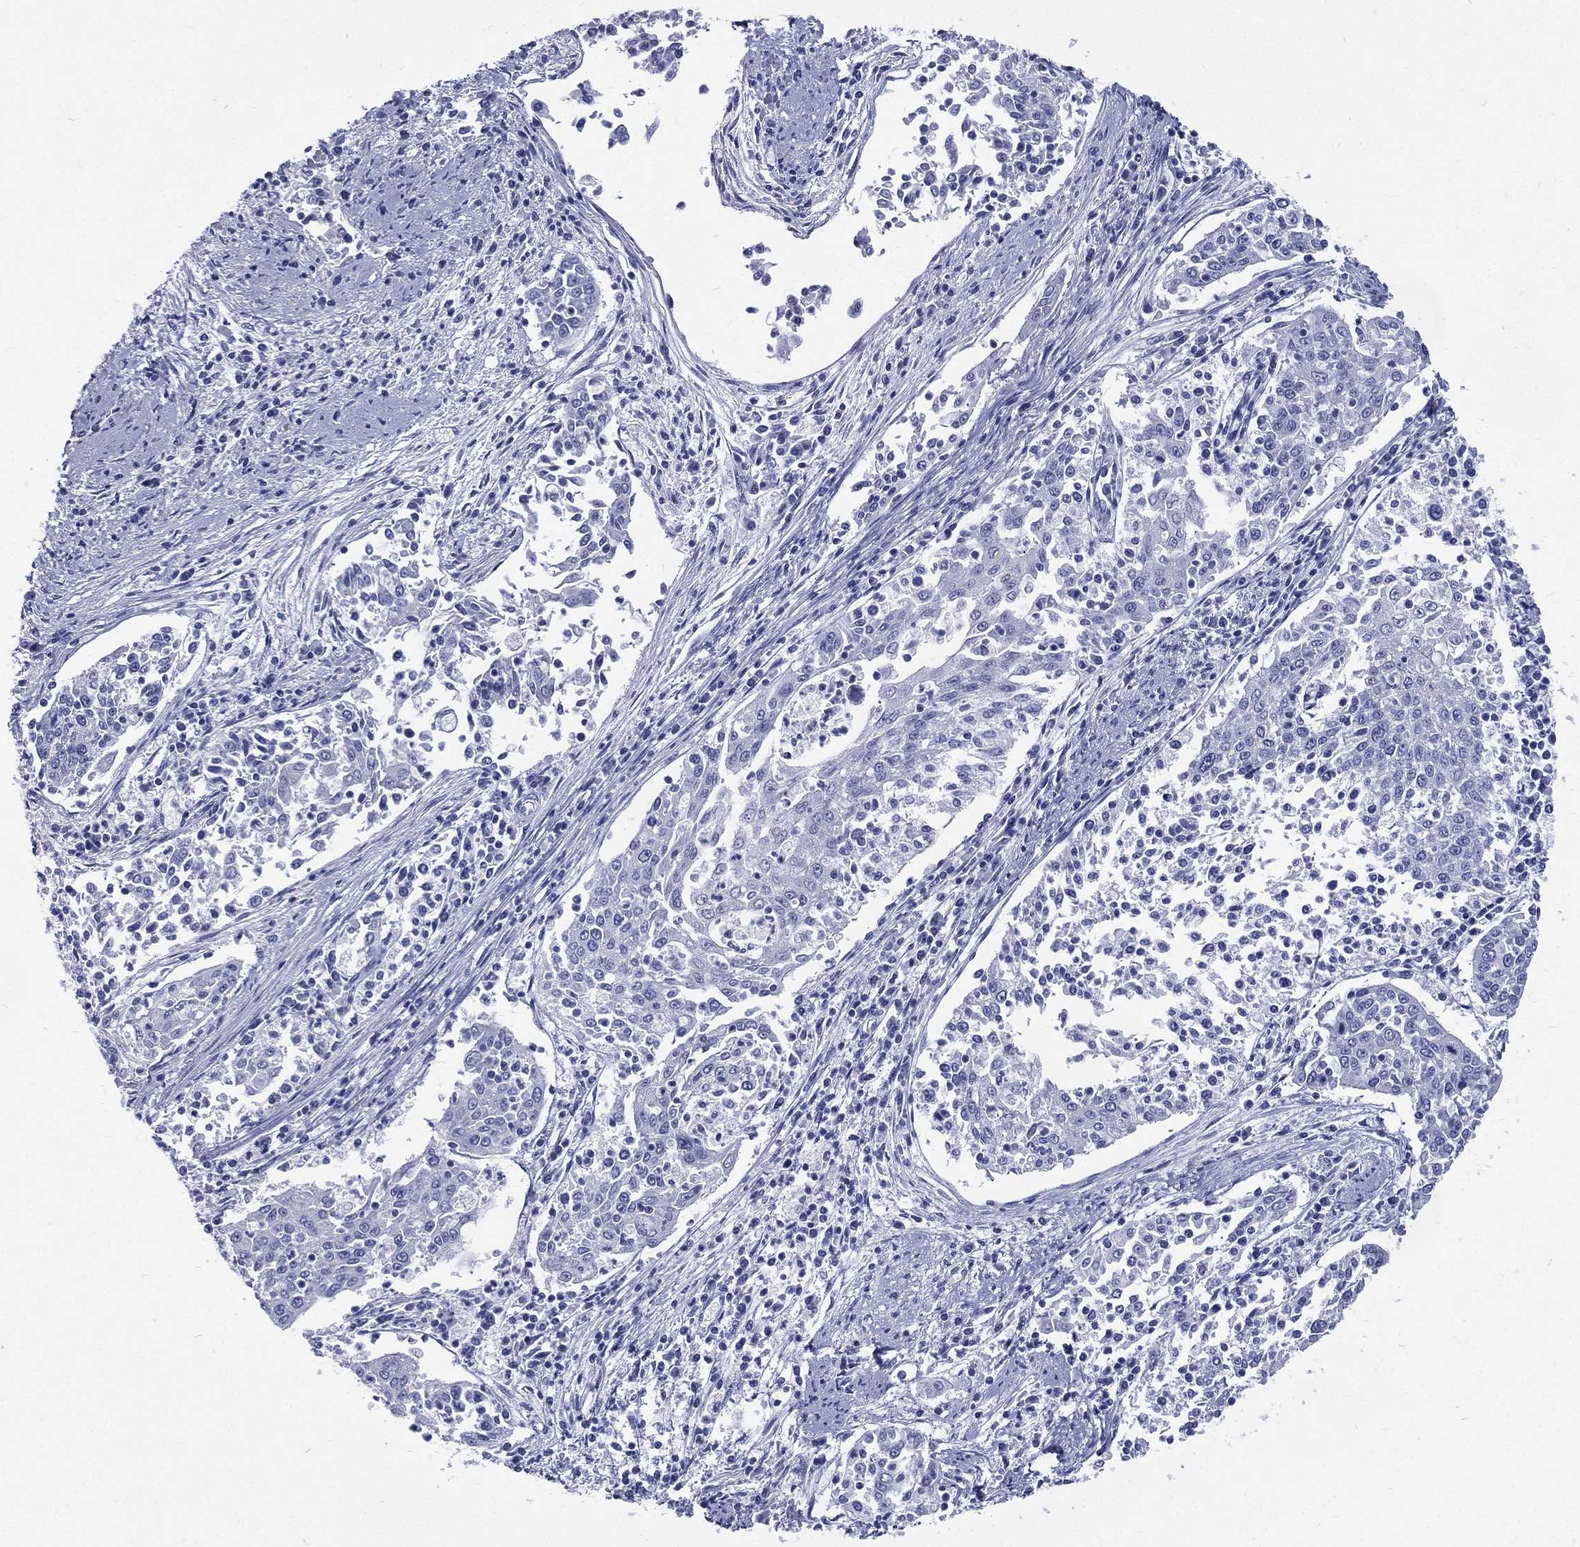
{"staining": {"intensity": "negative", "quantity": "none", "location": "none"}, "tissue": "cervical cancer", "cell_type": "Tumor cells", "image_type": "cancer", "snomed": [{"axis": "morphology", "description": "Squamous cell carcinoma, NOS"}, {"axis": "topography", "description": "Cervix"}], "caption": "High power microscopy histopathology image of an immunohistochemistry micrograph of cervical squamous cell carcinoma, revealing no significant staining in tumor cells.", "gene": "RSPH4A", "patient": {"sex": "female", "age": 41}}